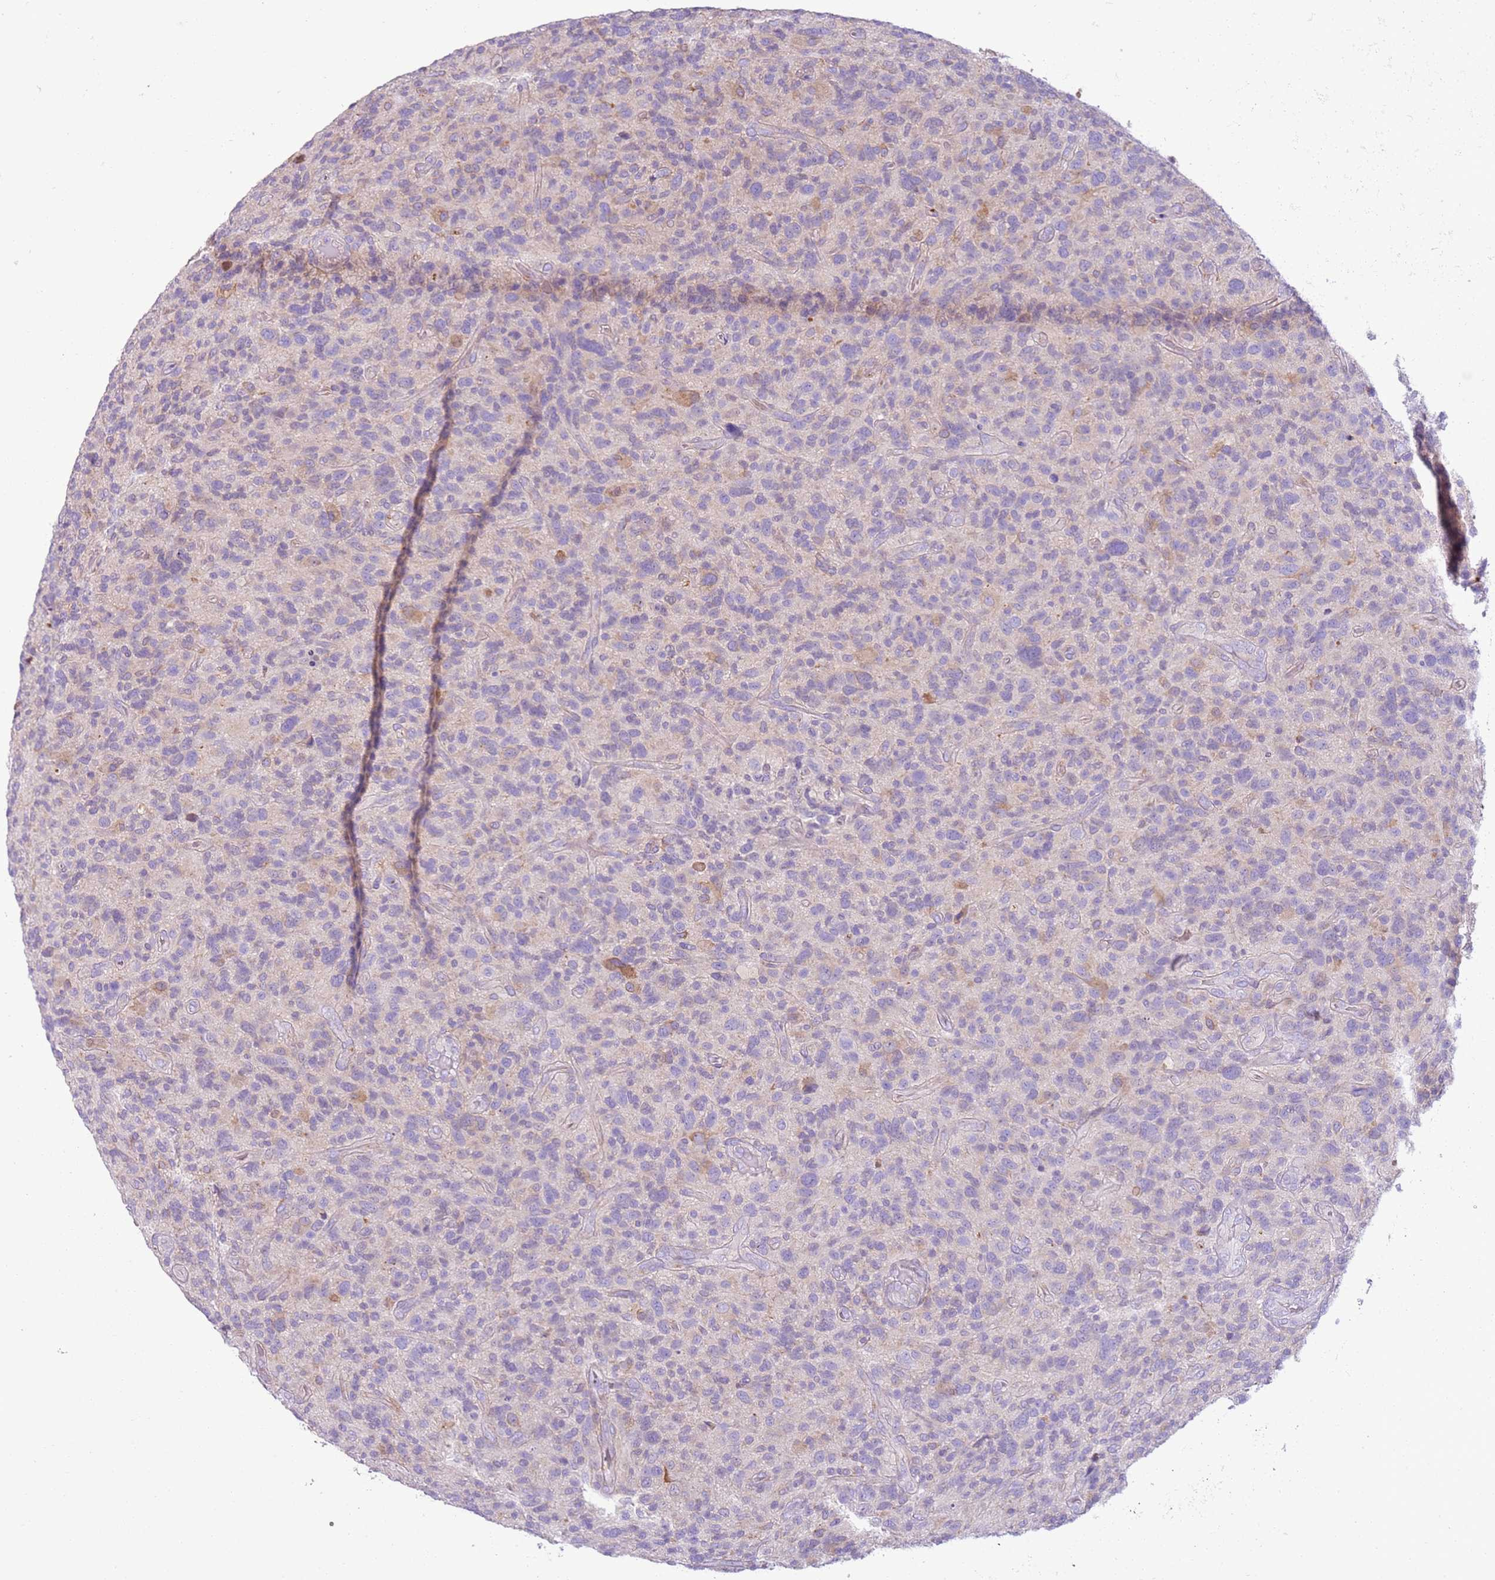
{"staining": {"intensity": "weak", "quantity": "<25%", "location": "cytoplasmic/membranous"}, "tissue": "glioma", "cell_type": "Tumor cells", "image_type": "cancer", "snomed": [{"axis": "morphology", "description": "Glioma, malignant, High grade"}, {"axis": "topography", "description": "Brain"}], "caption": "IHC histopathology image of human malignant glioma (high-grade) stained for a protein (brown), which demonstrates no expression in tumor cells. (DAB (3,3'-diaminobenzidine) immunohistochemistry visualized using brightfield microscopy, high magnification).", "gene": "OAF", "patient": {"sex": "male", "age": 47}}